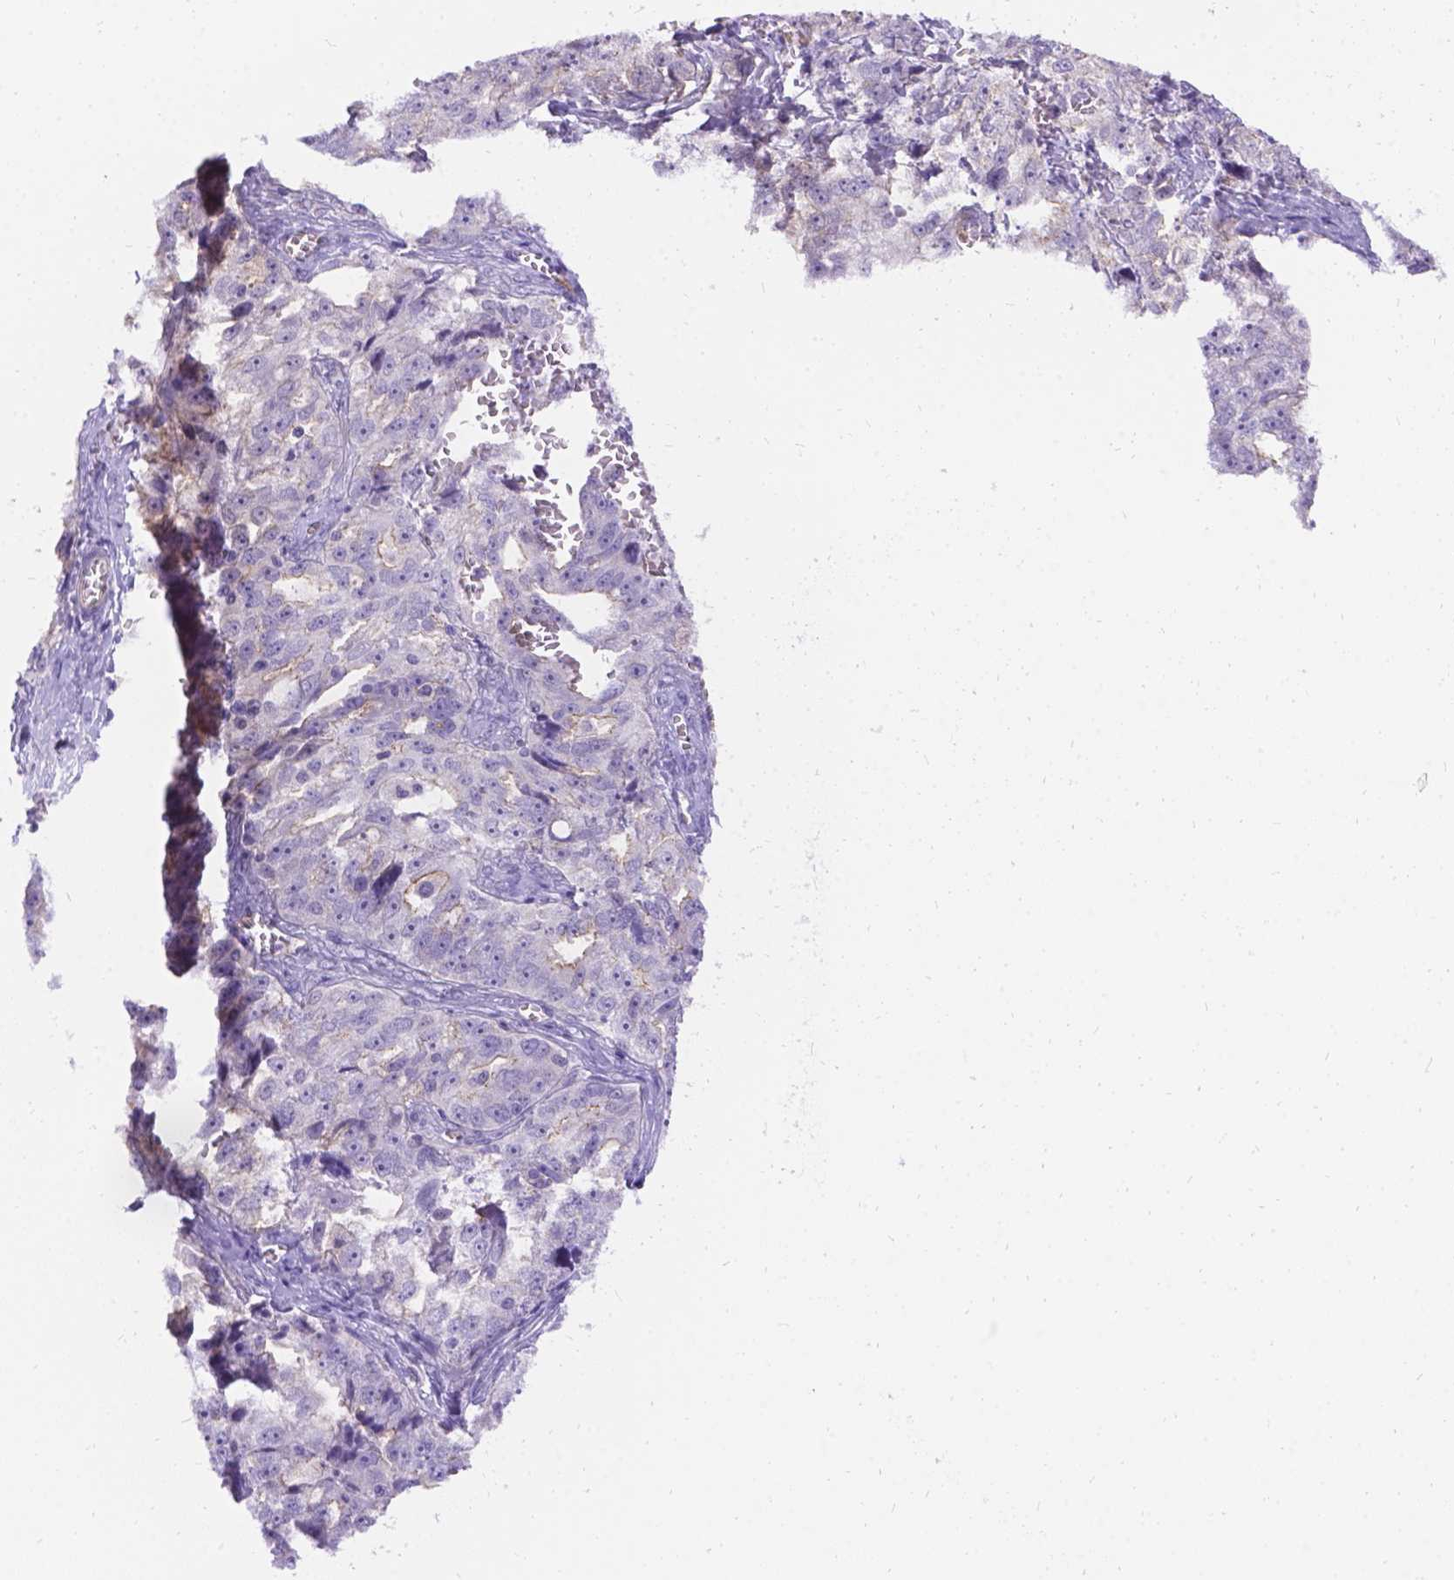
{"staining": {"intensity": "negative", "quantity": "none", "location": "none"}, "tissue": "ovarian cancer", "cell_type": "Tumor cells", "image_type": "cancer", "snomed": [{"axis": "morphology", "description": "Cystadenocarcinoma, serous, NOS"}, {"axis": "topography", "description": "Ovary"}], "caption": "Immunohistochemistry (IHC) image of neoplastic tissue: human serous cystadenocarcinoma (ovarian) stained with DAB exhibits no significant protein positivity in tumor cells.", "gene": "PALS1", "patient": {"sex": "female", "age": 51}}